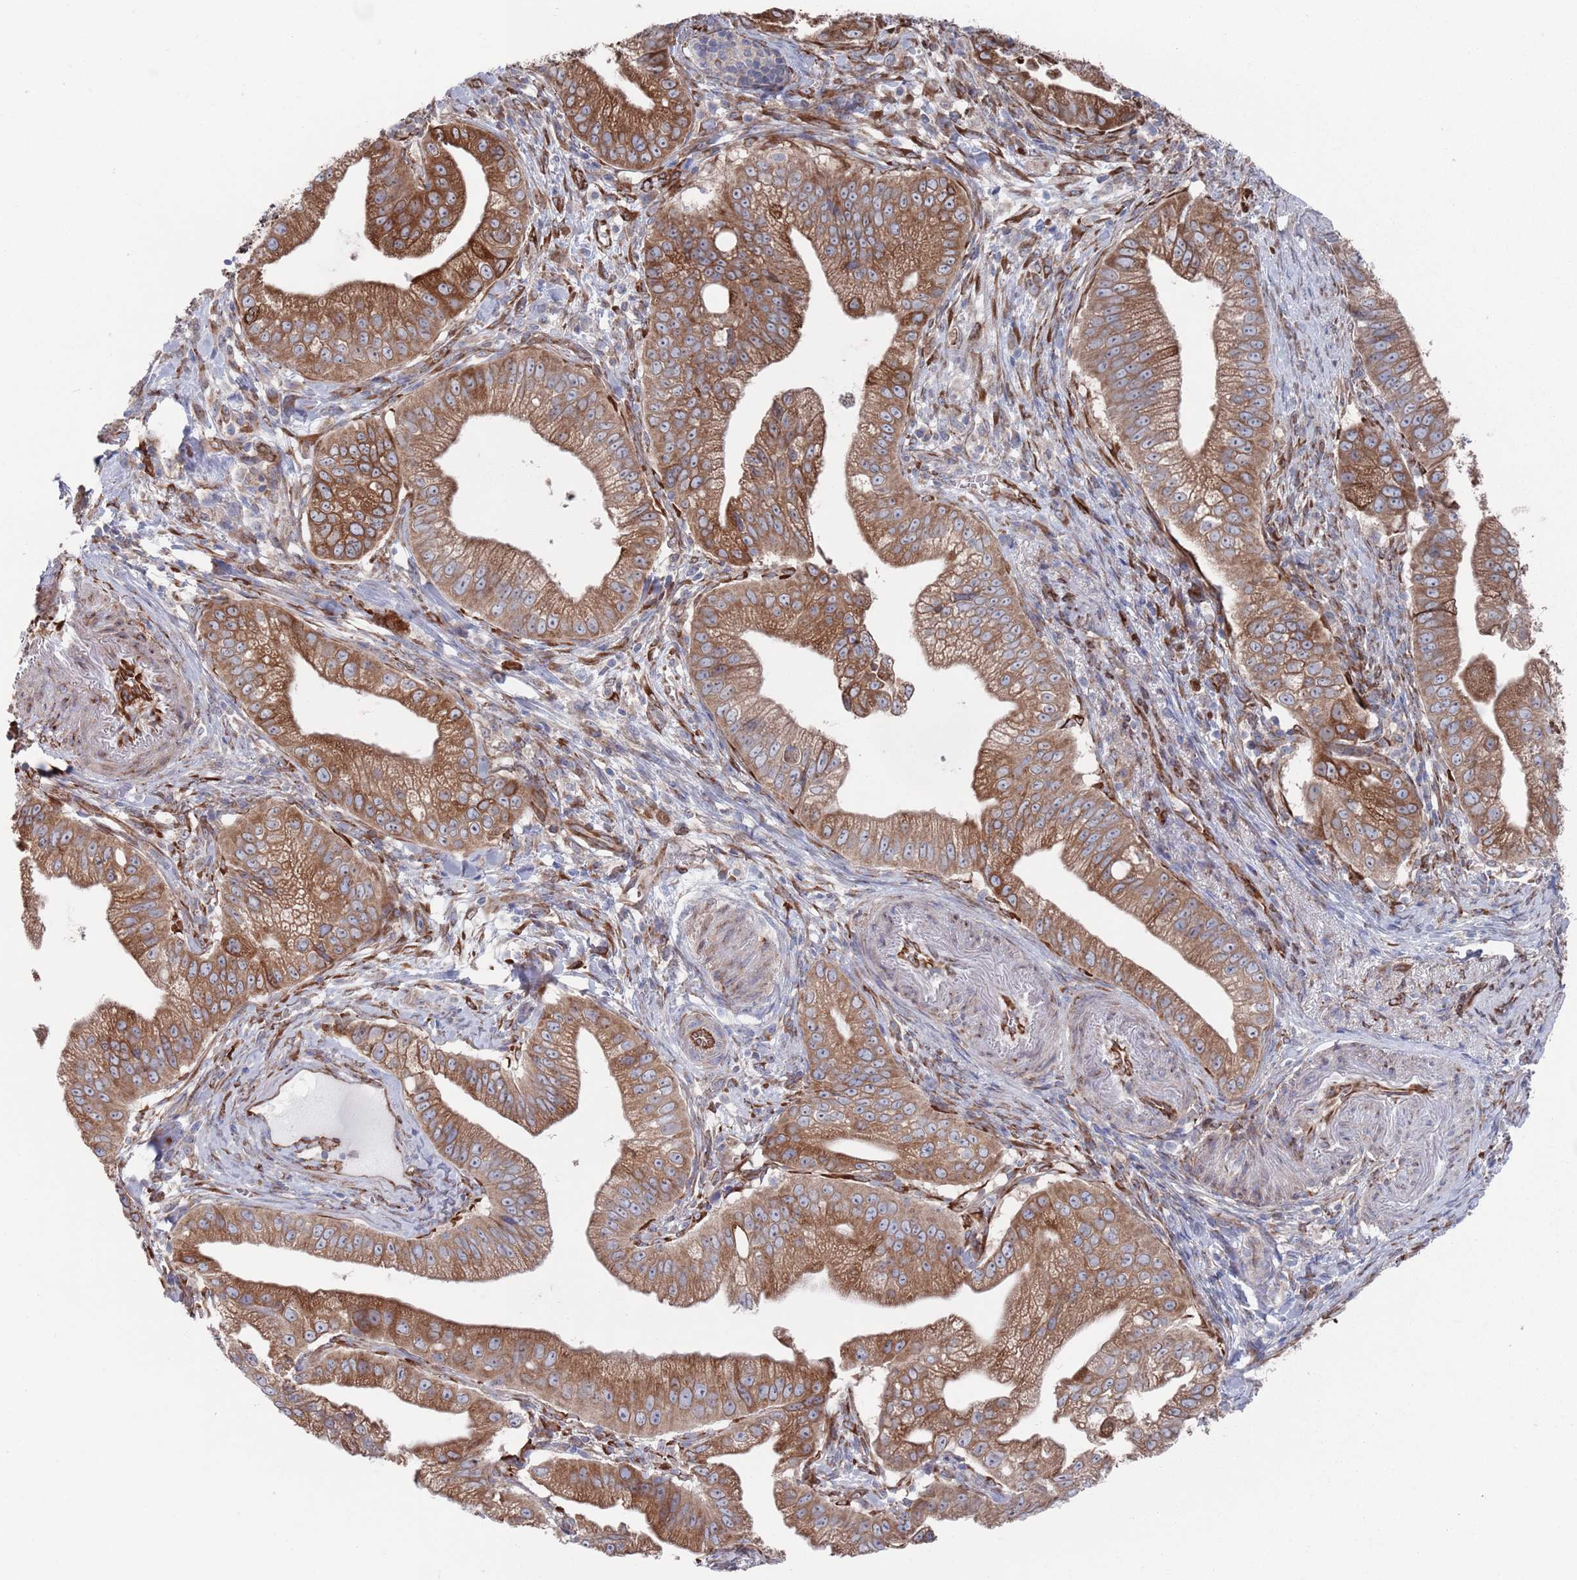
{"staining": {"intensity": "strong", "quantity": ">75%", "location": "cytoplasmic/membranous"}, "tissue": "pancreatic cancer", "cell_type": "Tumor cells", "image_type": "cancer", "snomed": [{"axis": "morphology", "description": "Adenocarcinoma, NOS"}, {"axis": "topography", "description": "Pancreas"}], "caption": "The immunohistochemical stain highlights strong cytoplasmic/membranous staining in tumor cells of adenocarcinoma (pancreatic) tissue. Using DAB (3,3'-diaminobenzidine) (brown) and hematoxylin (blue) stains, captured at high magnification using brightfield microscopy.", "gene": "CCDC106", "patient": {"sex": "male", "age": 70}}